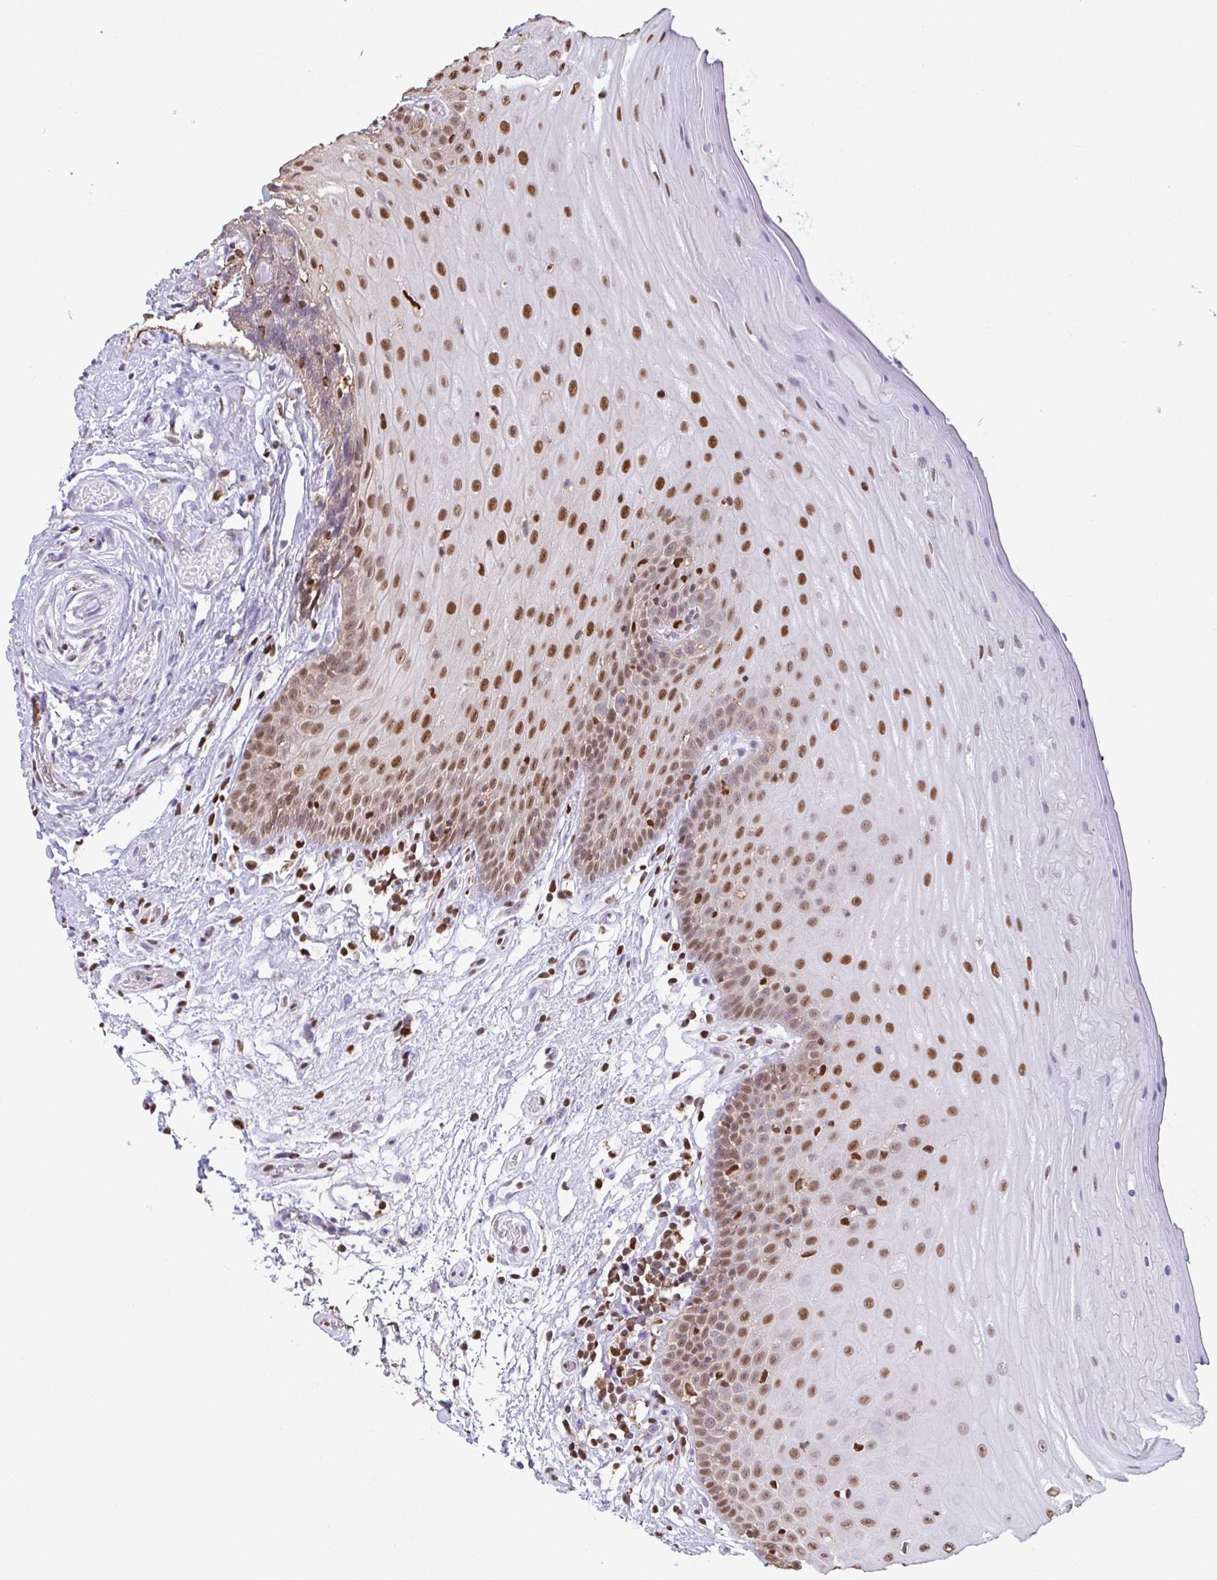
{"staining": {"intensity": "strong", "quantity": "25%-75%", "location": "nuclear"}, "tissue": "oral mucosa", "cell_type": "Squamous epithelial cells", "image_type": "normal", "snomed": [{"axis": "morphology", "description": "Normal tissue, NOS"}, {"axis": "topography", "description": "Oral tissue"}, {"axis": "topography", "description": "Tounge, NOS"}, {"axis": "topography", "description": "Head-Neck"}], "caption": "This histopathology image shows normal oral mucosa stained with IHC to label a protein in brown. The nuclear of squamous epithelial cells show strong positivity for the protein. Nuclei are counter-stained blue.", "gene": "BTBD10", "patient": {"sex": "female", "age": 84}}